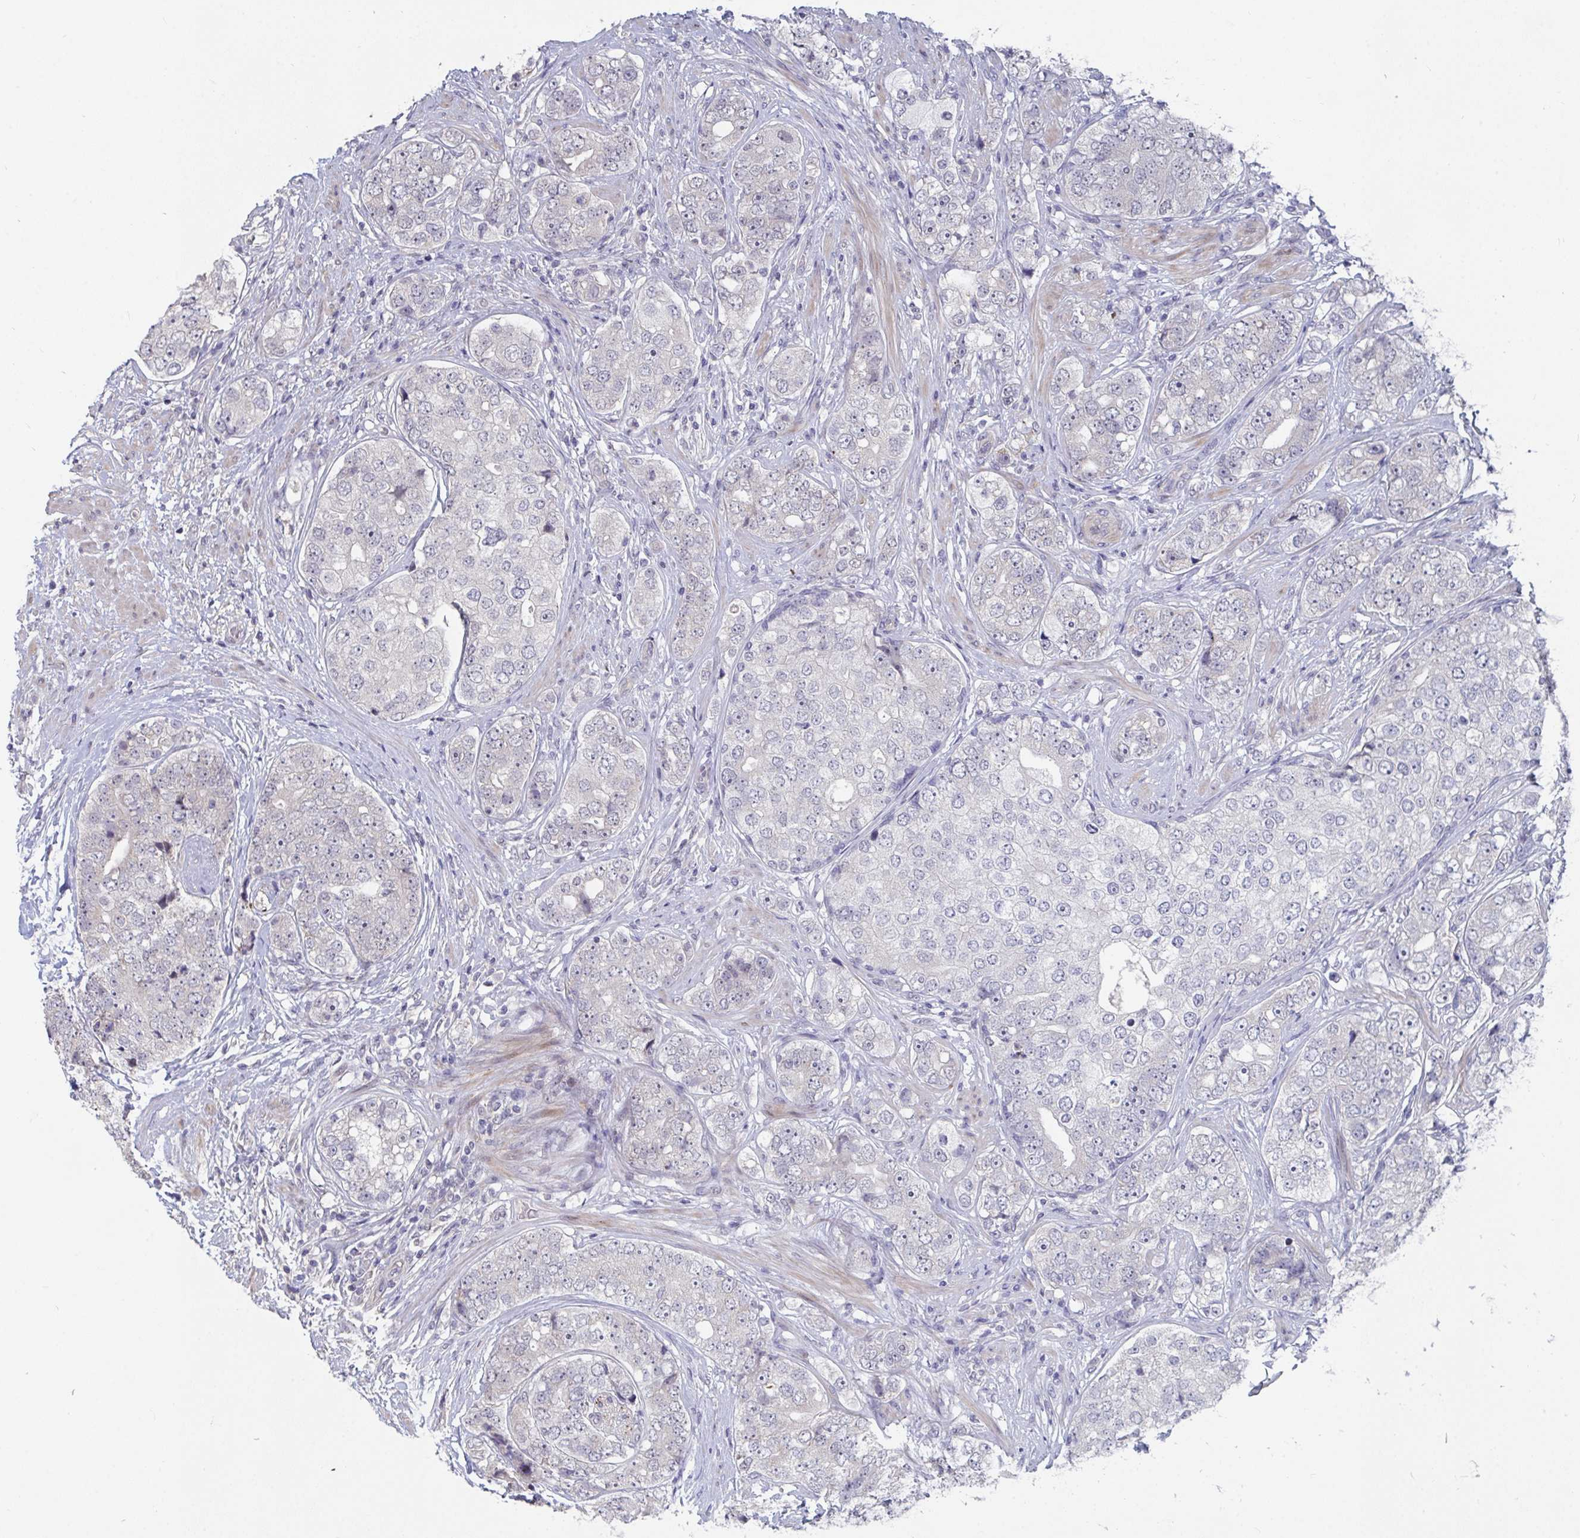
{"staining": {"intensity": "negative", "quantity": "none", "location": "none"}, "tissue": "prostate cancer", "cell_type": "Tumor cells", "image_type": "cancer", "snomed": [{"axis": "morphology", "description": "Adenocarcinoma, High grade"}, {"axis": "topography", "description": "Prostate"}], "caption": "IHC of human prostate cancer shows no staining in tumor cells.", "gene": "FAM156B", "patient": {"sex": "male", "age": 60}}